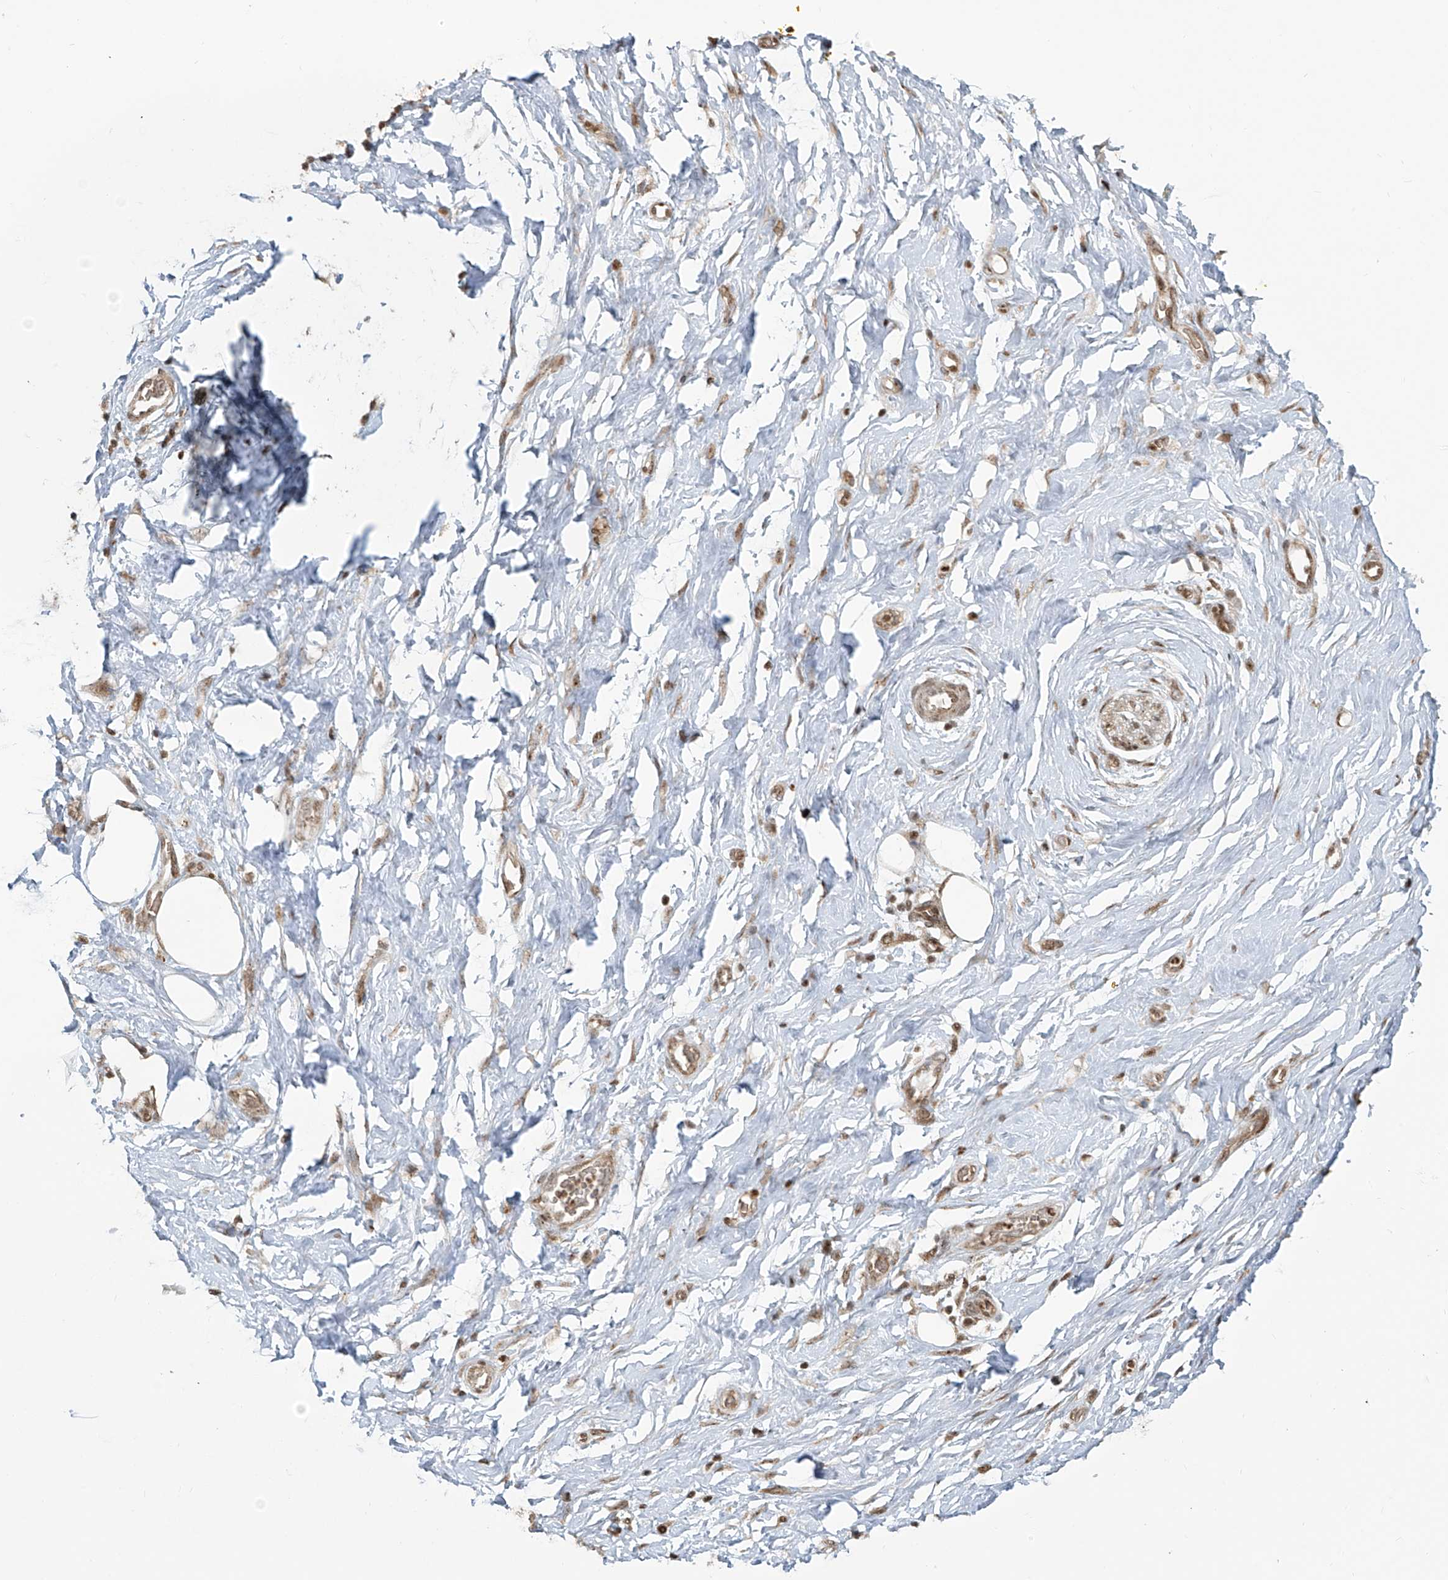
{"staining": {"intensity": "moderate", "quantity": "25%-75%", "location": "cytoplasmic/membranous"}, "tissue": "adipose tissue", "cell_type": "Adipocytes", "image_type": "normal", "snomed": [{"axis": "morphology", "description": "Normal tissue, NOS"}, {"axis": "morphology", "description": "Adenocarcinoma, NOS"}, {"axis": "topography", "description": "Pancreas"}, {"axis": "topography", "description": "Peripheral nerve tissue"}], "caption": "DAB immunohistochemical staining of unremarkable human adipose tissue demonstrates moderate cytoplasmic/membranous protein expression in approximately 25%-75% of adipocytes. The staining was performed using DAB, with brown indicating positive protein expression. Nuclei are stained blue with hematoxylin.", "gene": "VMP1", "patient": {"sex": "male", "age": 59}}